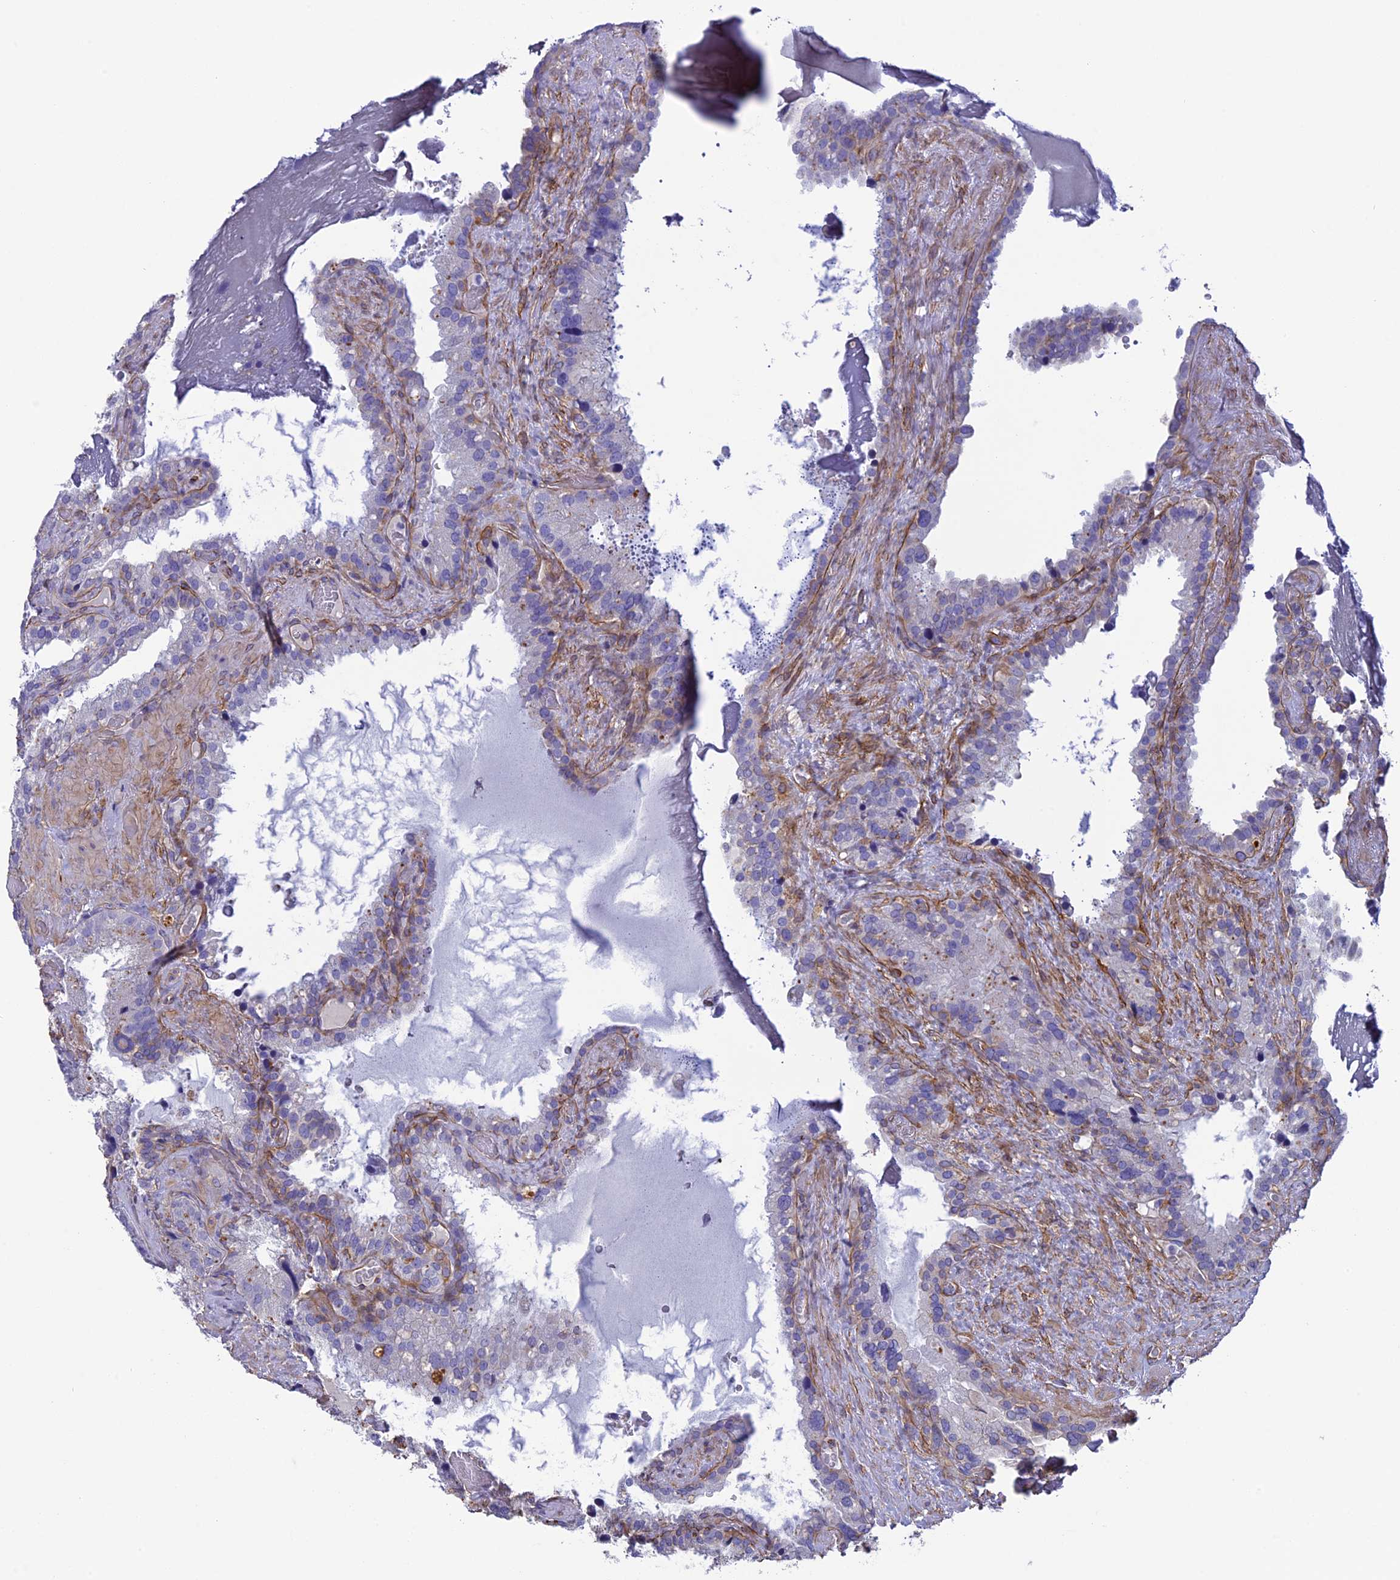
{"staining": {"intensity": "weak", "quantity": "<25%", "location": "cytoplasmic/membranous"}, "tissue": "seminal vesicle", "cell_type": "Glandular cells", "image_type": "normal", "snomed": [{"axis": "morphology", "description": "Normal tissue, NOS"}, {"axis": "topography", "description": "Prostate"}, {"axis": "topography", "description": "Seminal veicle"}], "caption": "Seminal vesicle stained for a protein using immunohistochemistry exhibits no expression glandular cells.", "gene": "TNS1", "patient": {"sex": "male", "age": 68}}